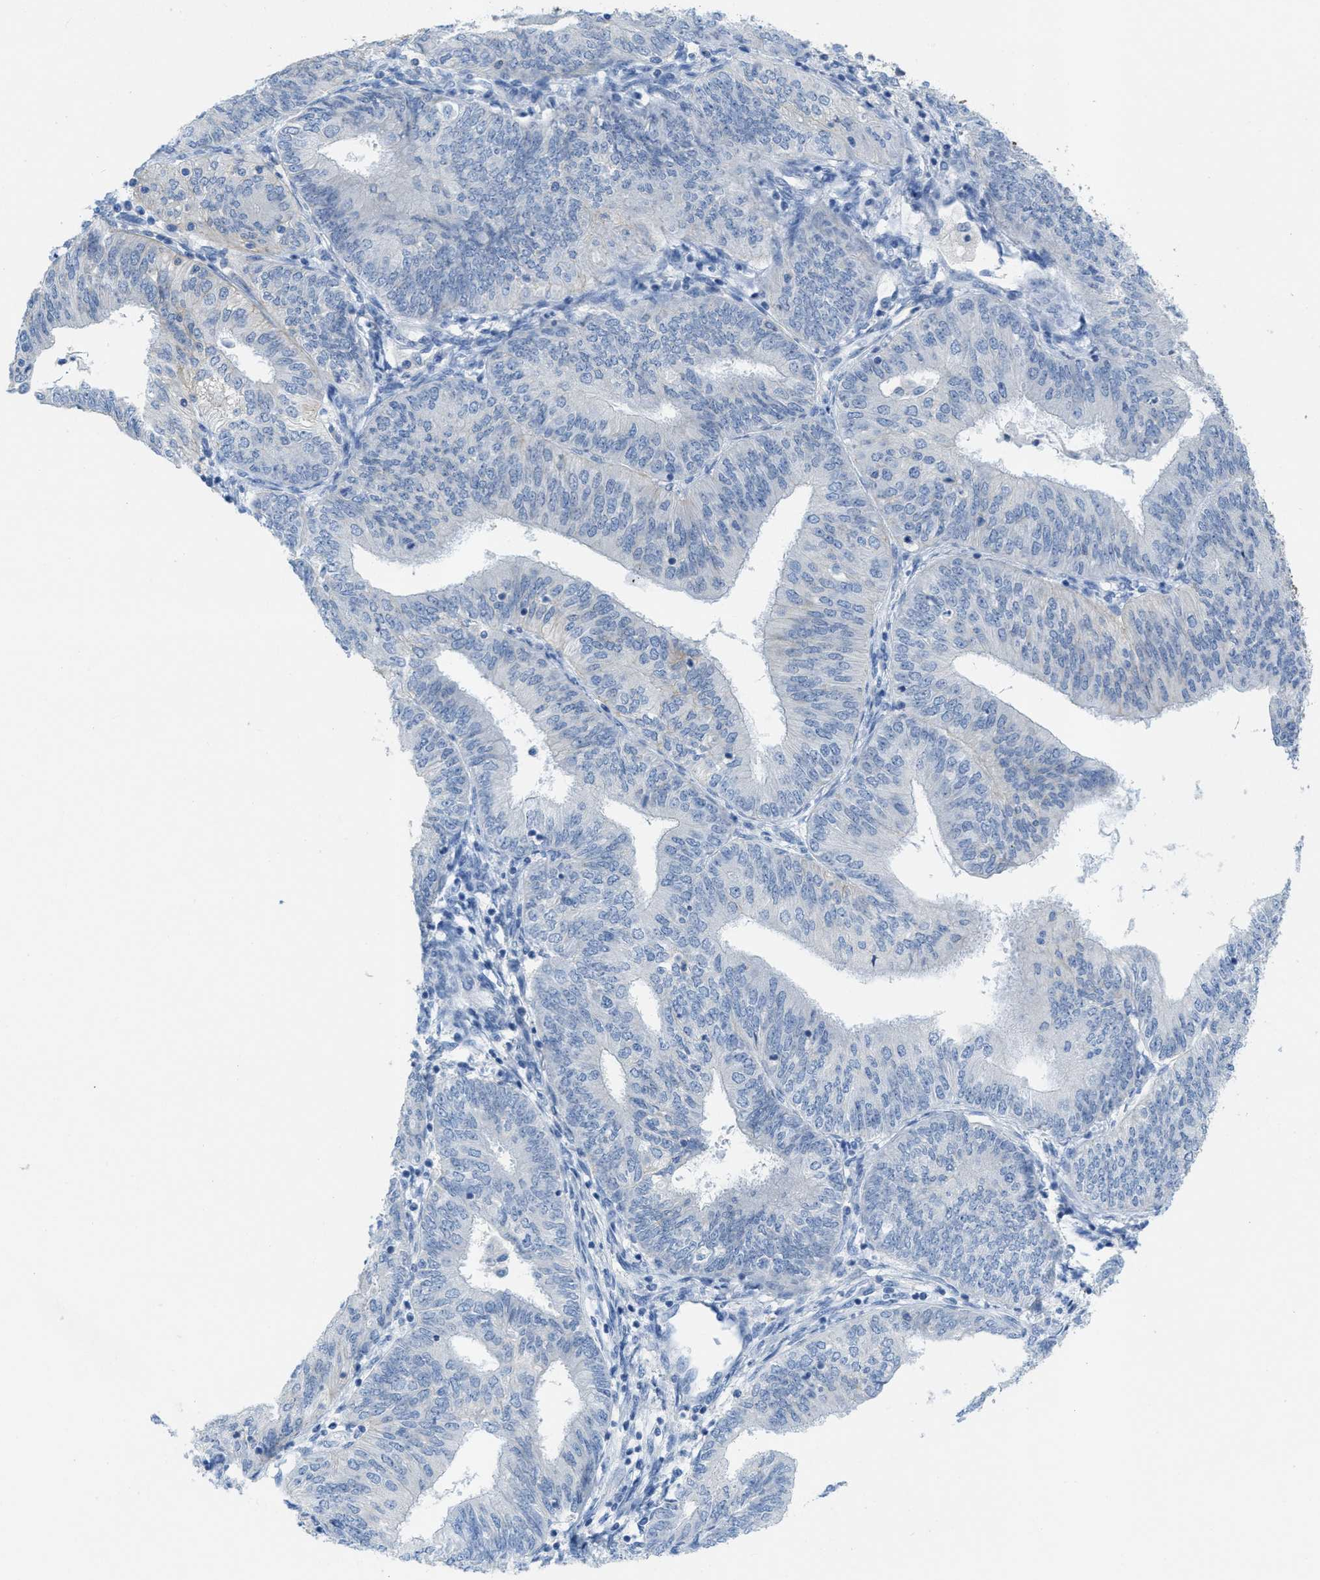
{"staining": {"intensity": "negative", "quantity": "none", "location": "none"}, "tissue": "endometrial cancer", "cell_type": "Tumor cells", "image_type": "cancer", "snomed": [{"axis": "morphology", "description": "Adenocarcinoma, NOS"}, {"axis": "topography", "description": "Endometrium"}], "caption": "The photomicrograph exhibits no staining of tumor cells in endometrial adenocarcinoma.", "gene": "CNNM4", "patient": {"sex": "female", "age": 58}}